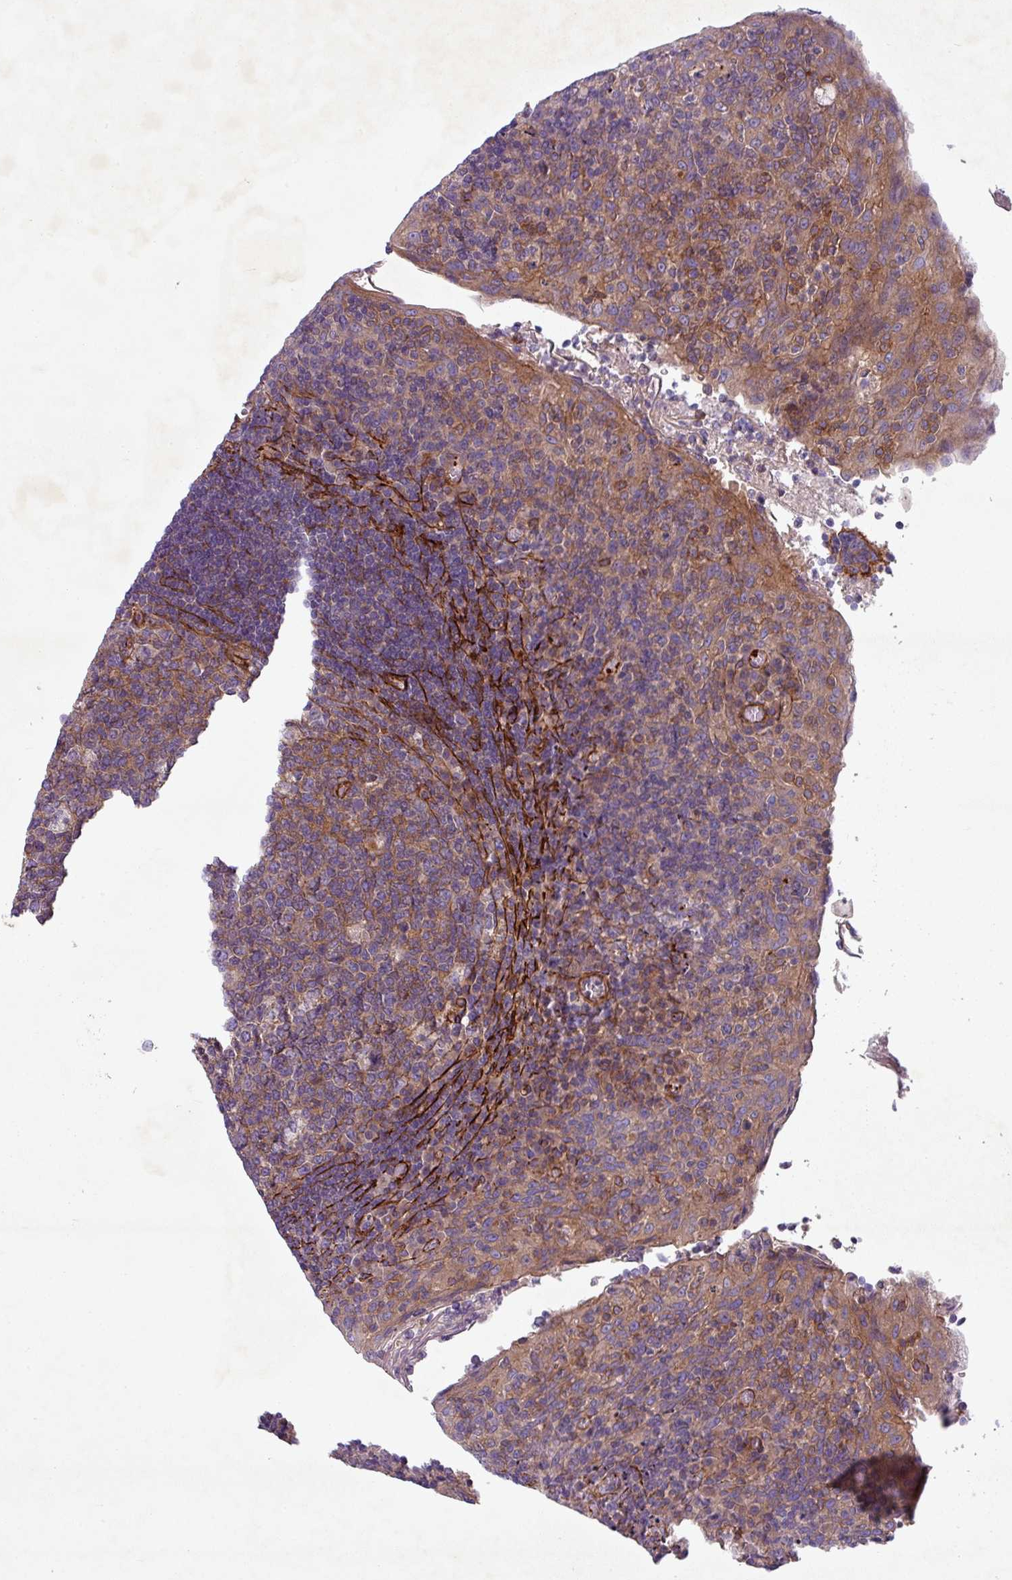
{"staining": {"intensity": "moderate", "quantity": ">75%", "location": "cytoplasmic/membranous"}, "tissue": "tonsil", "cell_type": "Germinal center cells", "image_type": "normal", "snomed": [{"axis": "morphology", "description": "Normal tissue, NOS"}, {"axis": "topography", "description": "Tonsil"}], "caption": "Tonsil stained with a brown dye reveals moderate cytoplasmic/membranous positive staining in approximately >75% of germinal center cells.", "gene": "ATP2C2", "patient": {"sex": "male", "age": 17}}